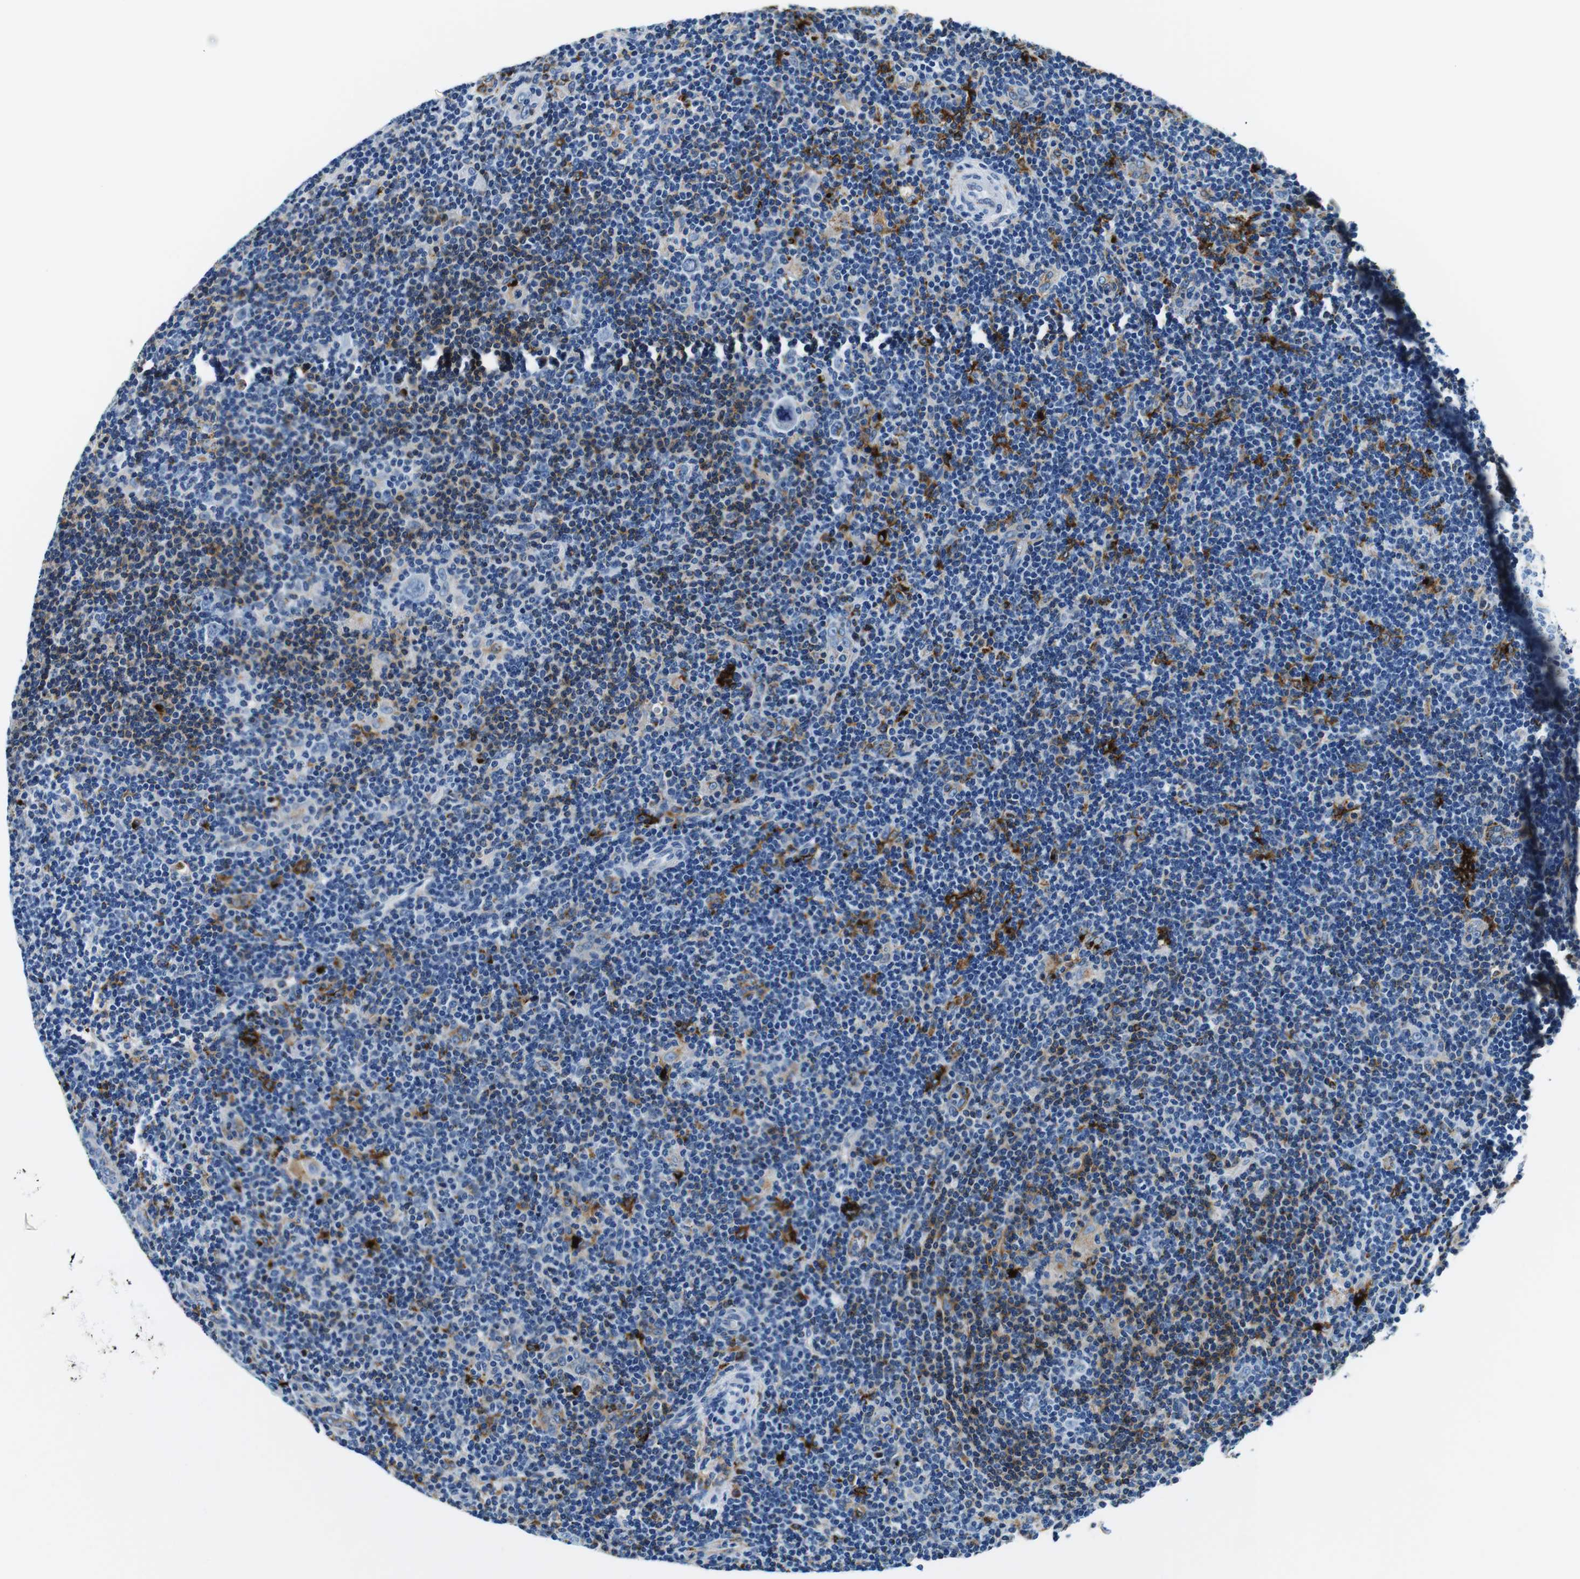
{"staining": {"intensity": "negative", "quantity": "none", "location": "none"}, "tissue": "lymphoma", "cell_type": "Tumor cells", "image_type": "cancer", "snomed": [{"axis": "morphology", "description": "Hodgkin's disease, NOS"}, {"axis": "topography", "description": "Lymph node"}], "caption": "A high-resolution micrograph shows IHC staining of lymphoma, which demonstrates no significant staining in tumor cells. (DAB (3,3'-diaminobenzidine) immunohistochemistry (IHC) visualized using brightfield microscopy, high magnification).", "gene": "HLA-DRB1", "patient": {"sex": "female", "age": 57}}